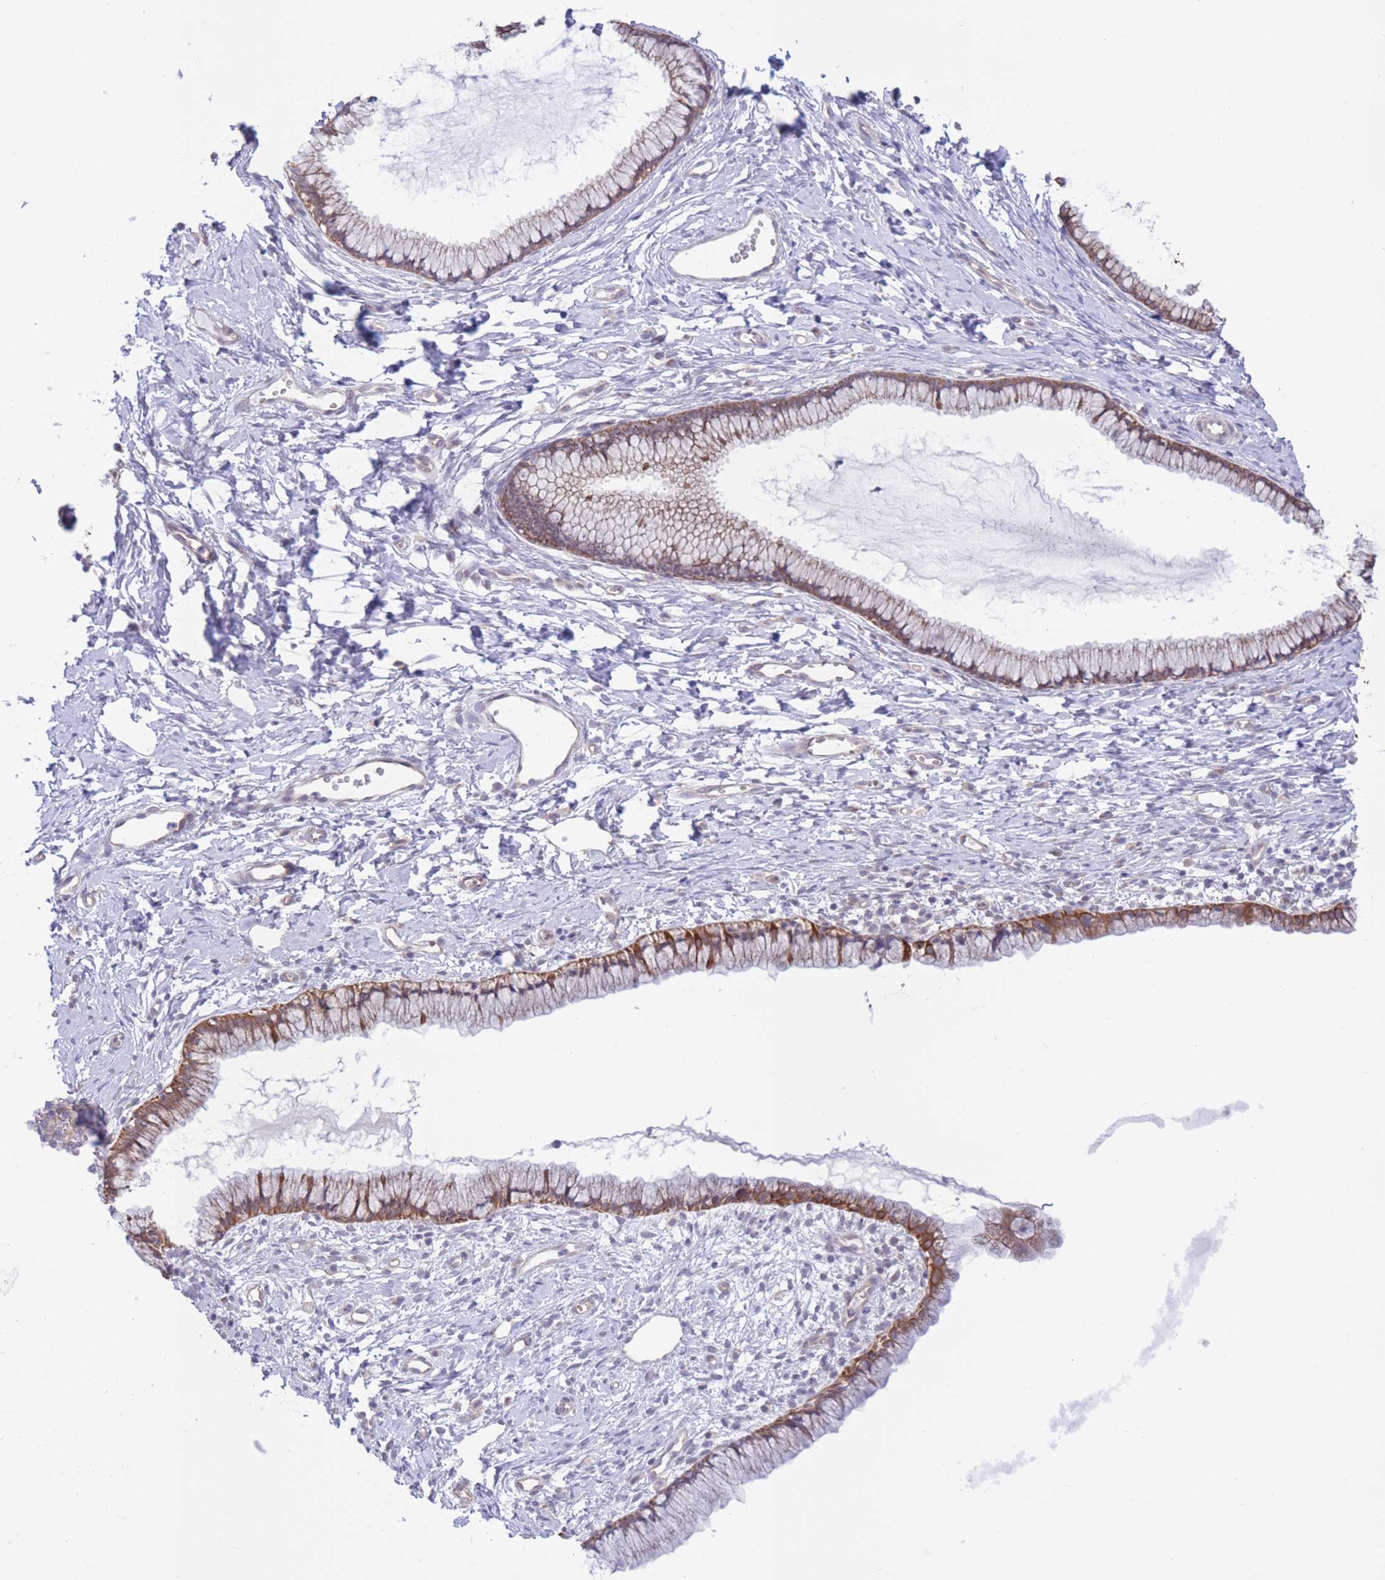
{"staining": {"intensity": "moderate", "quantity": ">75%", "location": "cytoplasmic/membranous"}, "tissue": "cervix", "cell_type": "Glandular cells", "image_type": "normal", "snomed": [{"axis": "morphology", "description": "Normal tissue, NOS"}, {"axis": "topography", "description": "Cervix"}], "caption": "Immunohistochemical staining of unremarkable cervix shows moderate cytoplasmic/membranous protein staining in approximately >75% of glandular cells.", "gene": "MRPS31", "patient": {"sex": "female", "age": 40}}